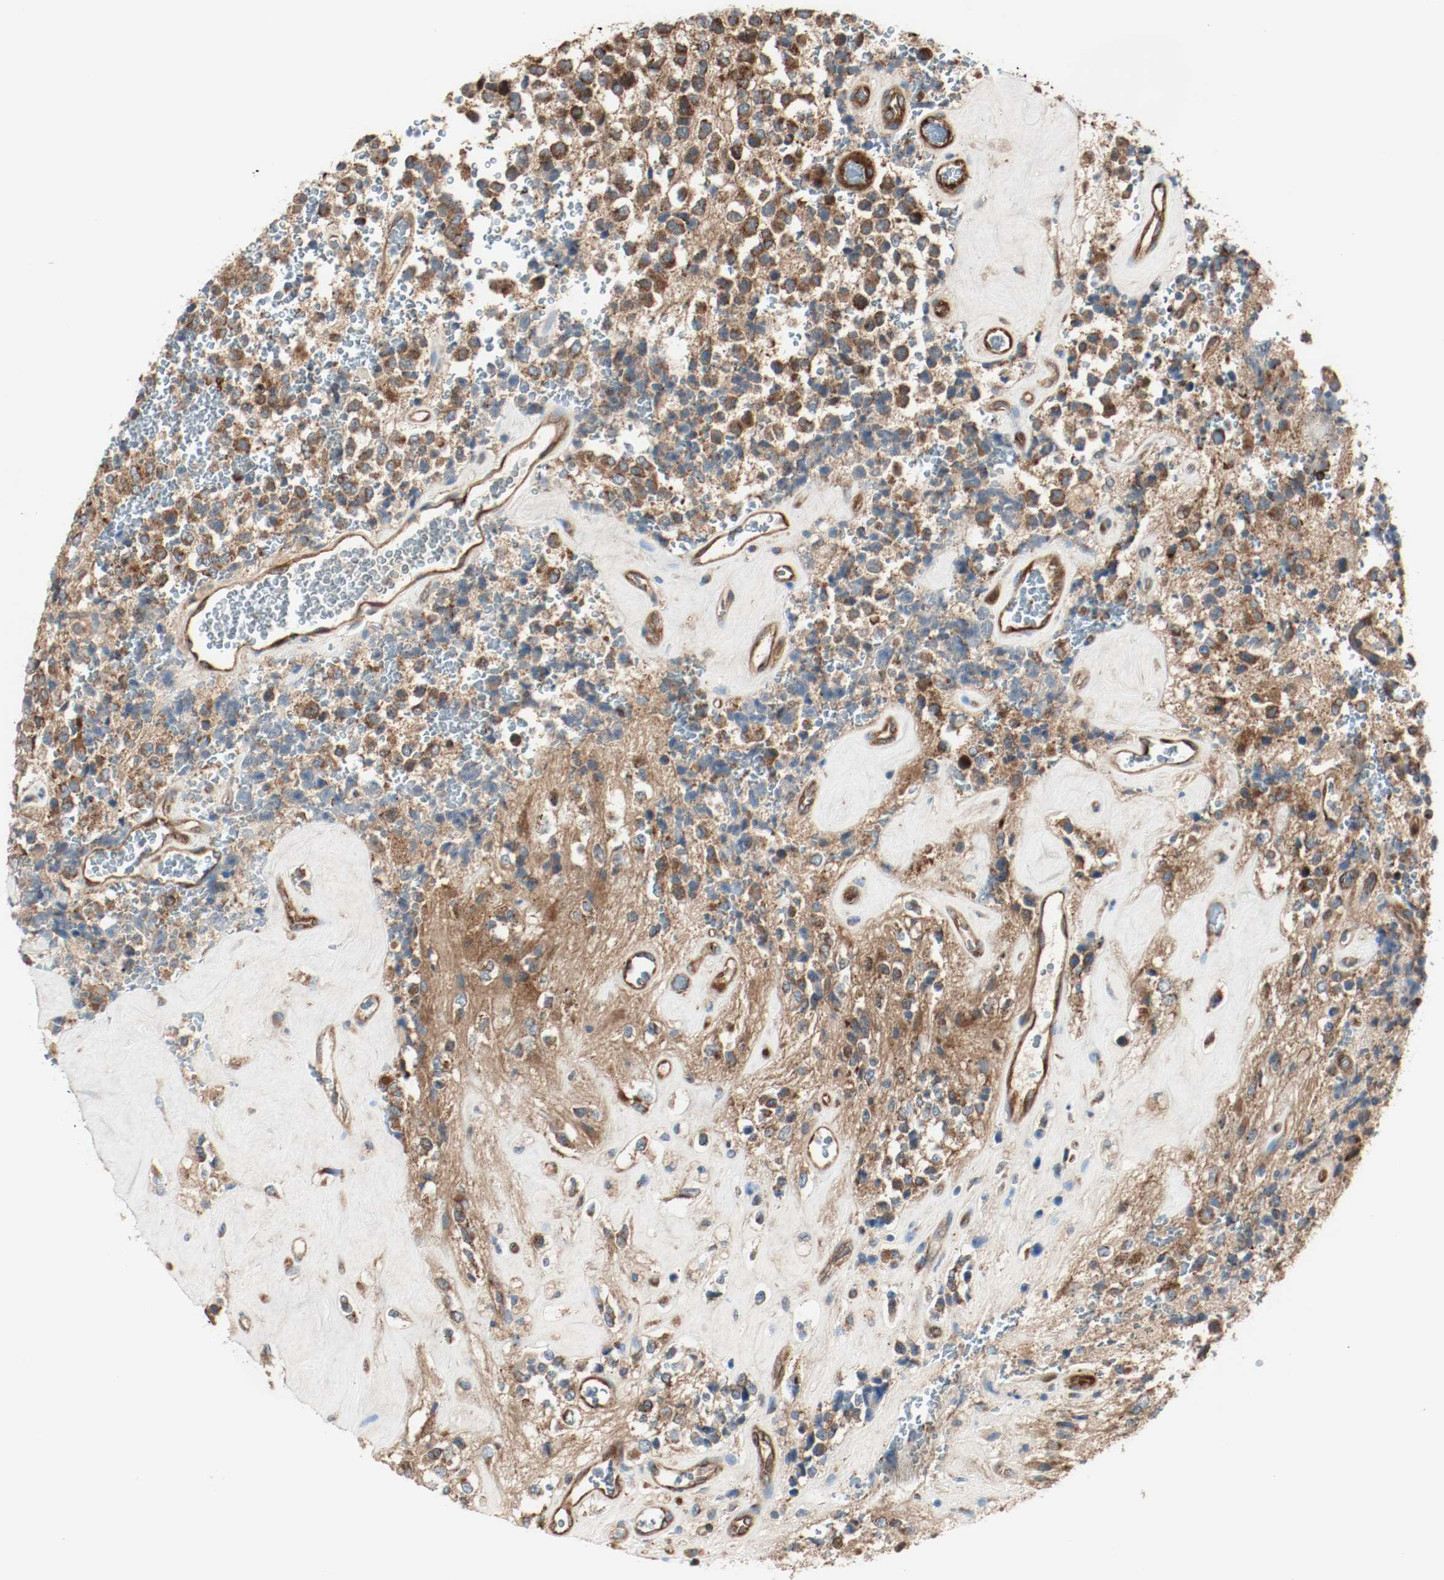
{"staining": {"intensity": "strong", "quantity": ">75%", "location": "cytoplasmic/membranous"}, "tissue": "glioma", "cell_type": "Tumor cells", "image_type": "cancer", "snomed": [{"axis": "morphology", "description": "Glioma, malignant, High grade"}, {"axis": "topography", "description": "pancreas cauda"}], "caption": "Glioma stained with a brown dye displays strong cytoplasmic/membranous positive positivity in approximately >75% of tumor cells.", "gene": "PLCG1", "patient": {"sex": "male", "age": 60}}